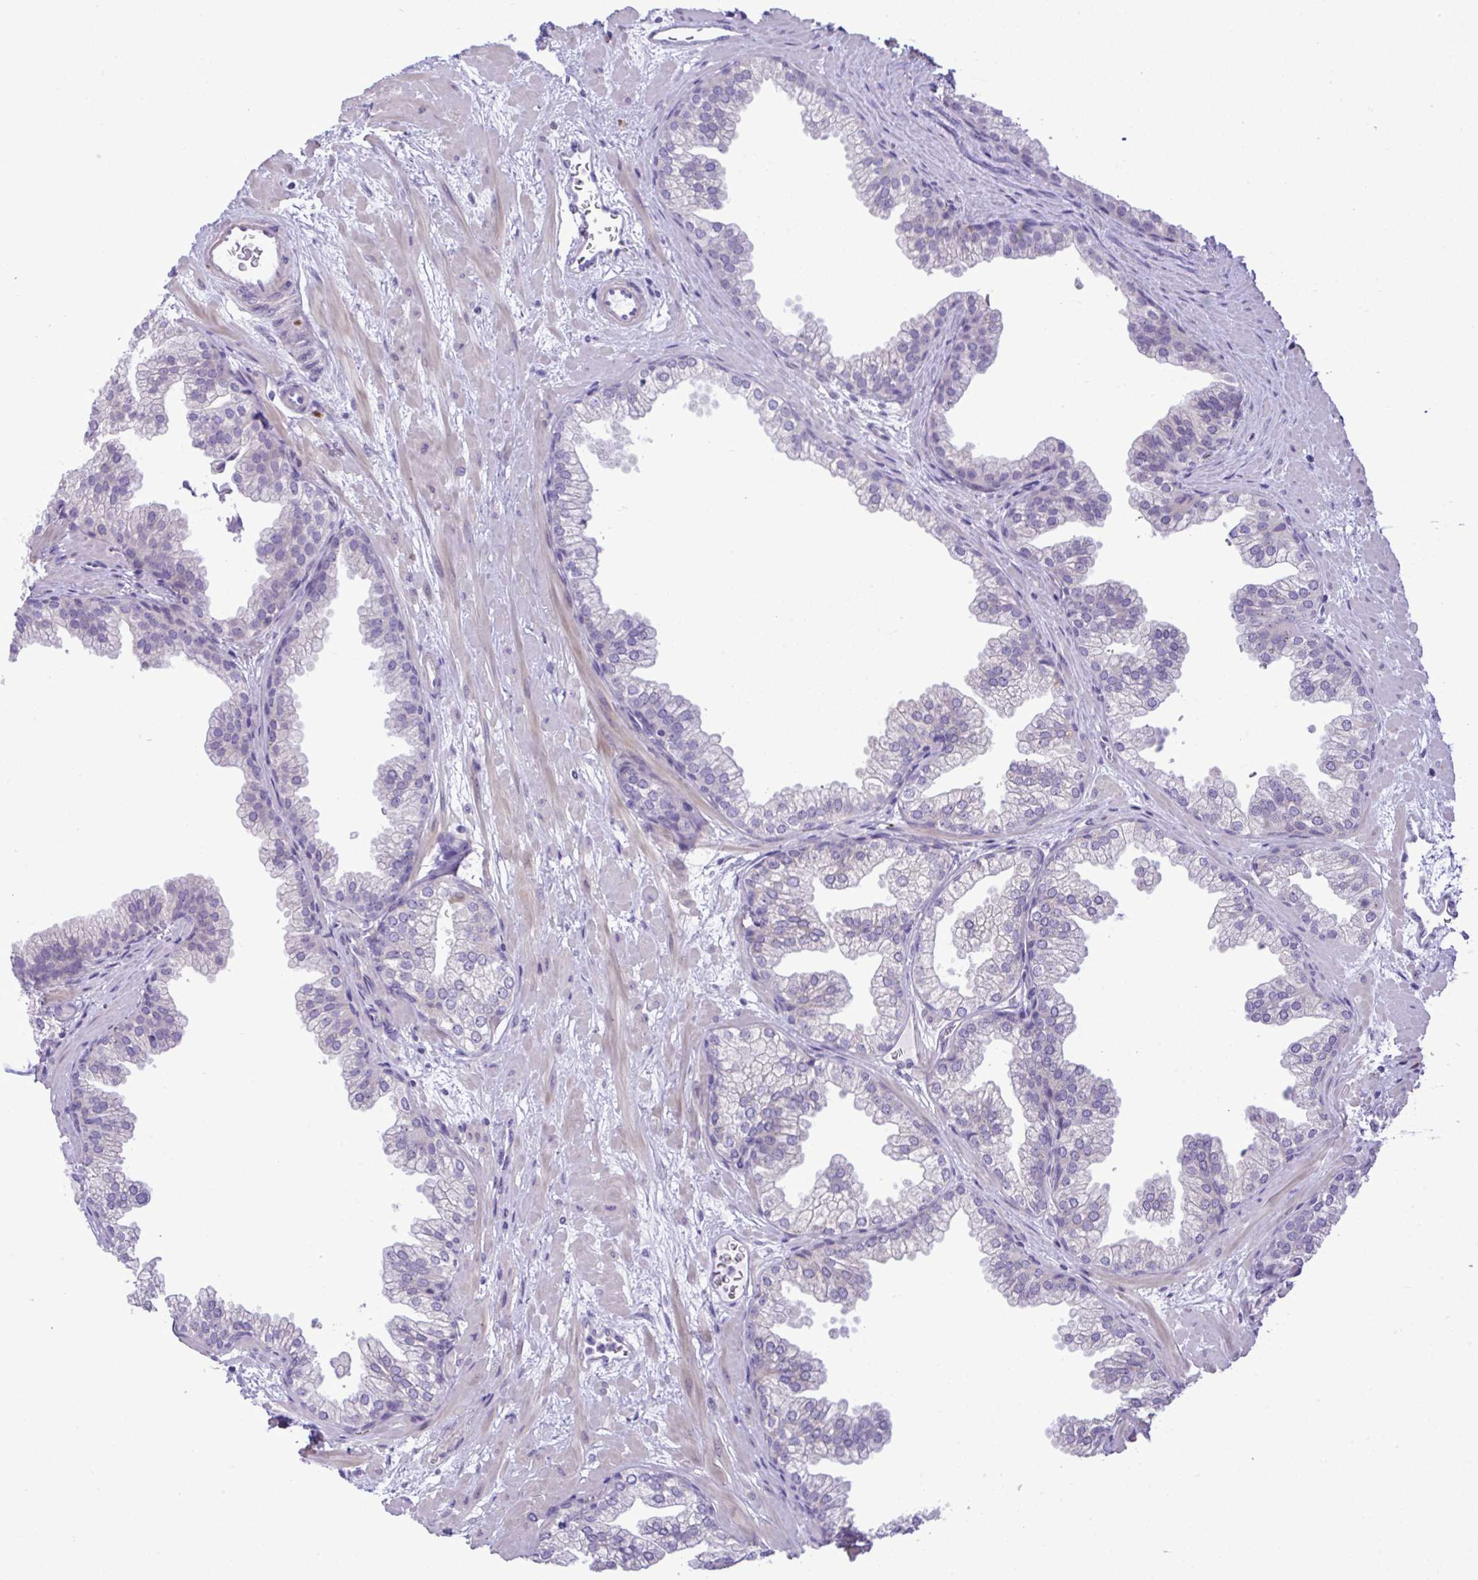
{"staining": {"intensity": "negative", "quantity": "none", "location": "none"}, "tissue": "prostate", "cell_type": "Glandular cells", "image_type": "normal", "snomed": [{"axis": "morphology", "description": "Normal tissue, NOS"}, {"axis": "topography", "description": "Prostate"}], "caption": "The image shows no staining of glandular cells in normal prostate.", "gene": "SPAG1", "patient": {"sex": "male", "age": 37}}